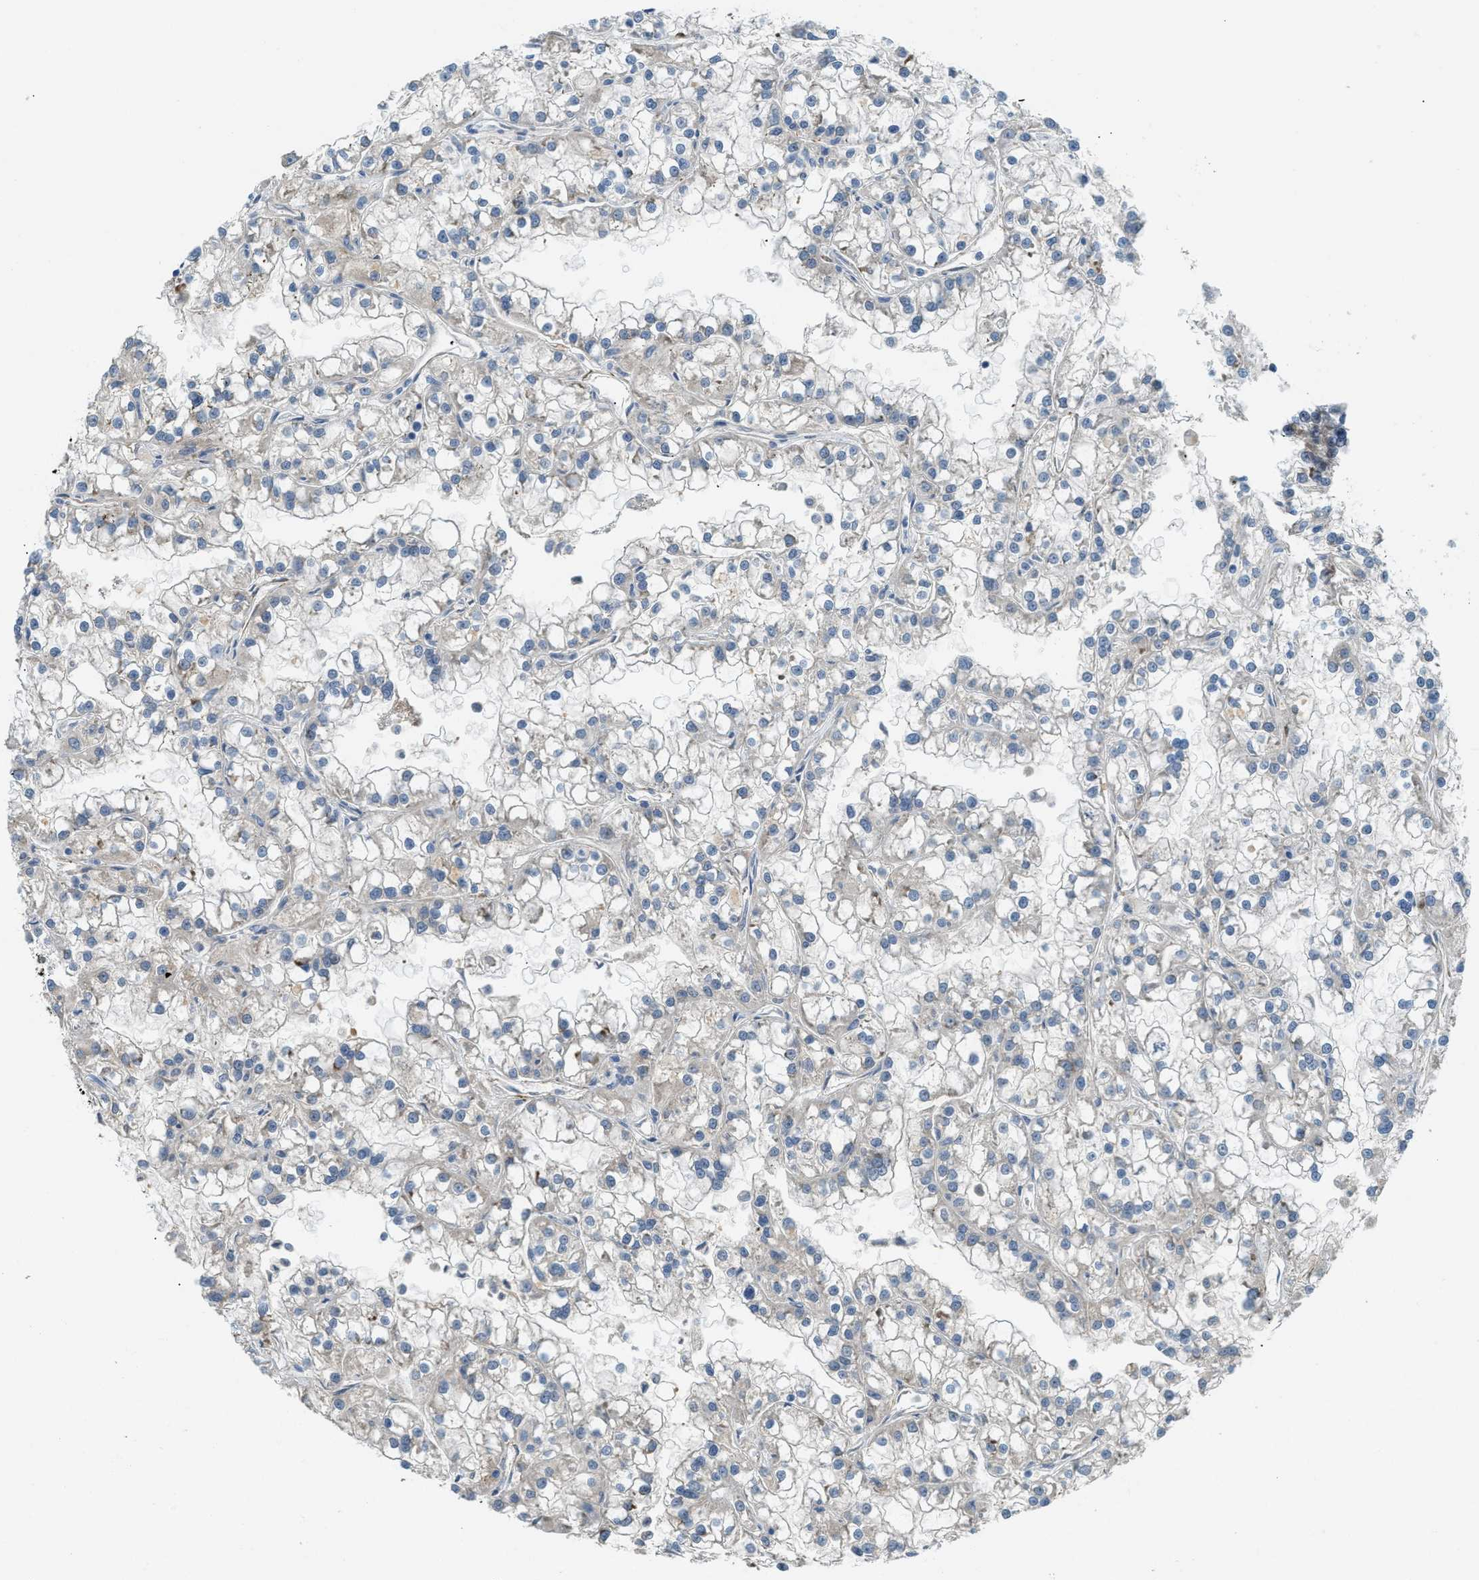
{"staining": {"intensity": "negative", "quantity": "none", "location": "none"}, "tissue": "renal cancer", "cell_type": "Tumor cells", "image_type": "cancer", "snomed": [{"axis": "morphology", "description": "Adenocarcinoma, NOS"}, {"axis": "topography", "description": "Kidney"}], "caption": "There is no significant expression in tumor cells of renal cancer (adenocarcinoma).", "gene": "BMPR1A", "patient": {"sex": "female", "age": 52}}